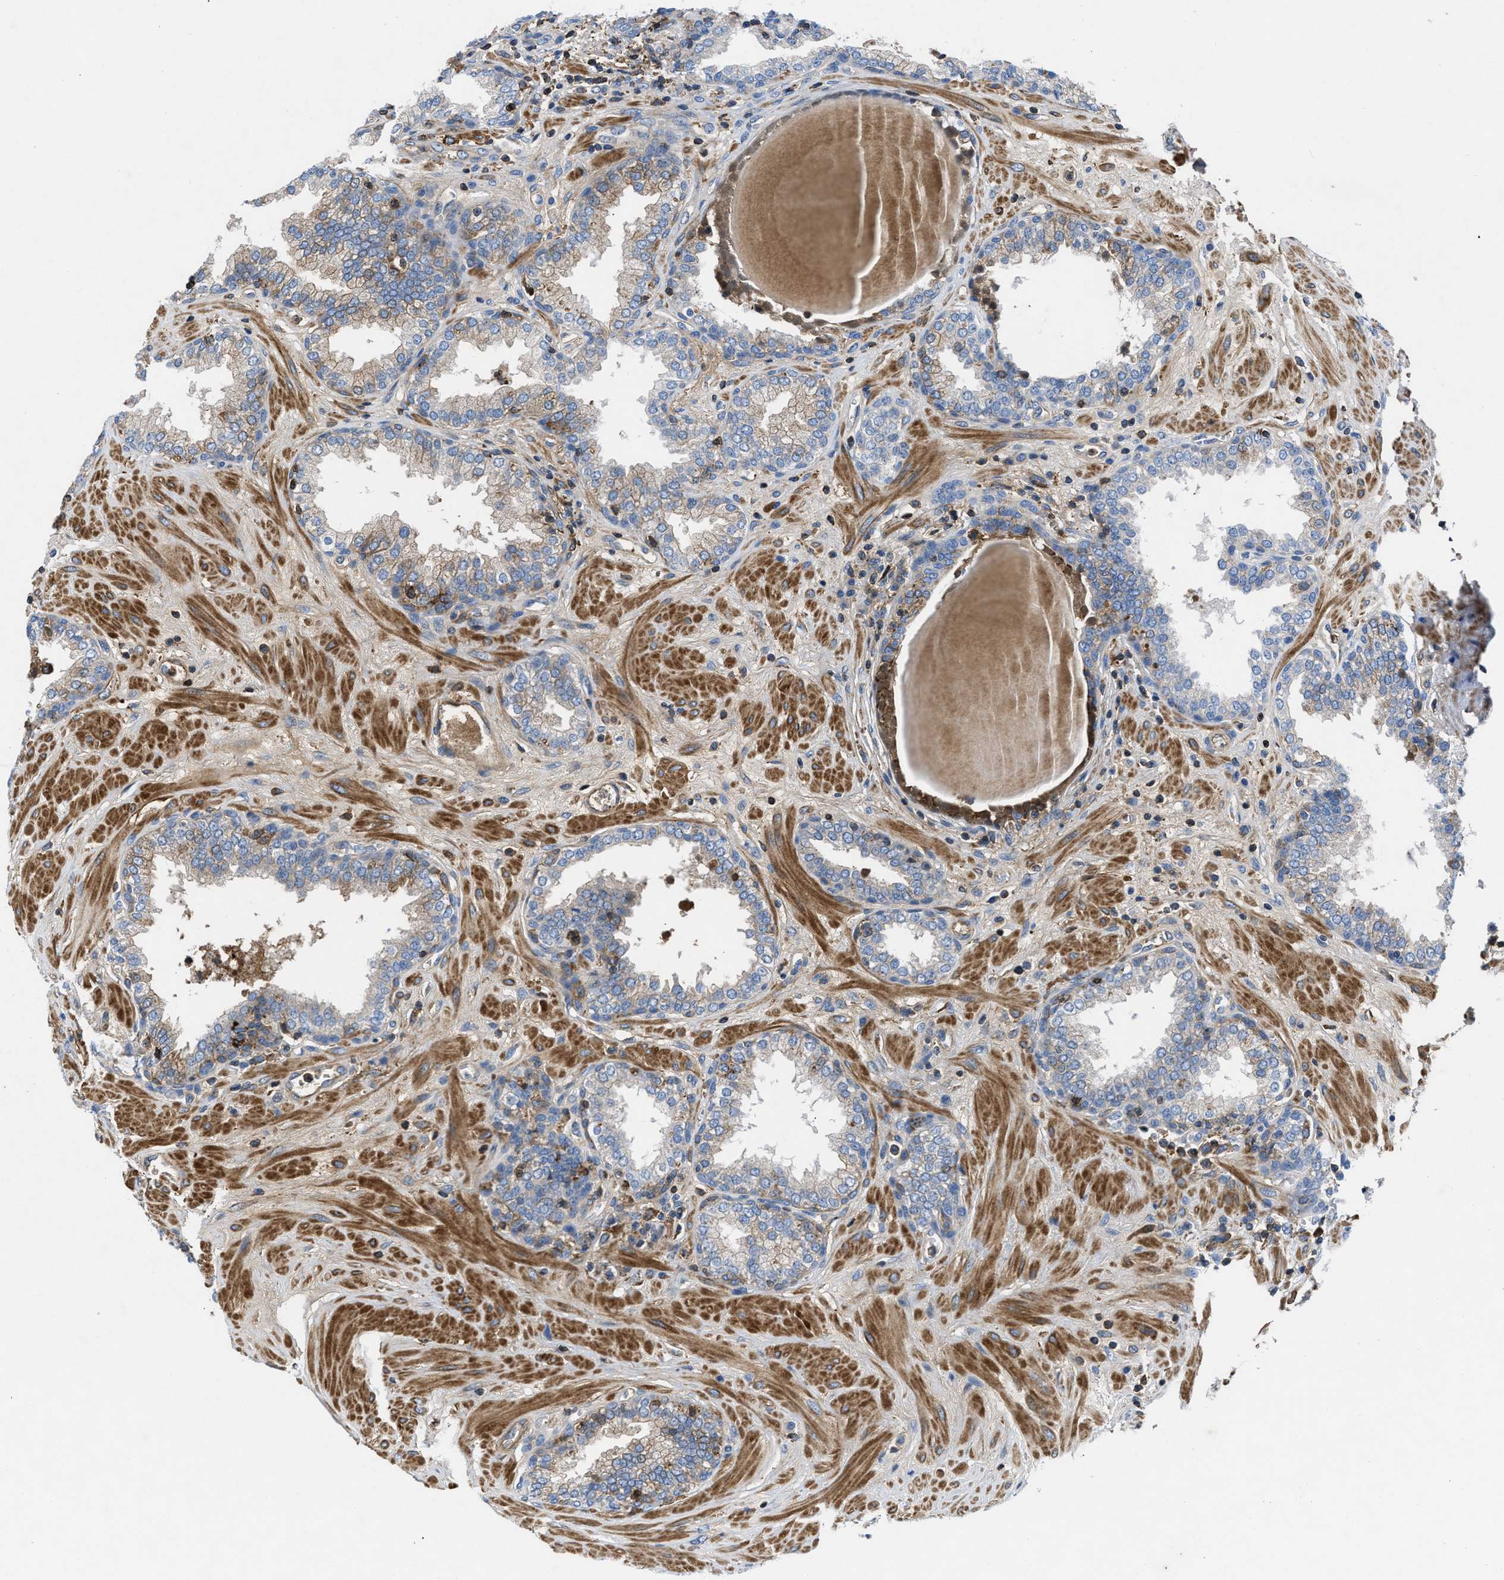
{"staining": {"intensity": "weak", "quantity": "25%-75%", "location": "cytoplasmic/membranous"}, "tissue": "prostate", "cell_type": "Glandular cells", "image_type": "normal", "snomed": [{"axis": "morphology", "description": "Normal tissue, NOS"}, {"axis": "topography", "description": "Prostate"}], "caption": "Immunohistochemical staining of normal prostate exhibits weak cytoplasmic/membranous protein positivity in approximately 25%-75% of glandular cells.", "gene": "ATP6V0D1", "patient": {"sex": "male", "age": 51}}